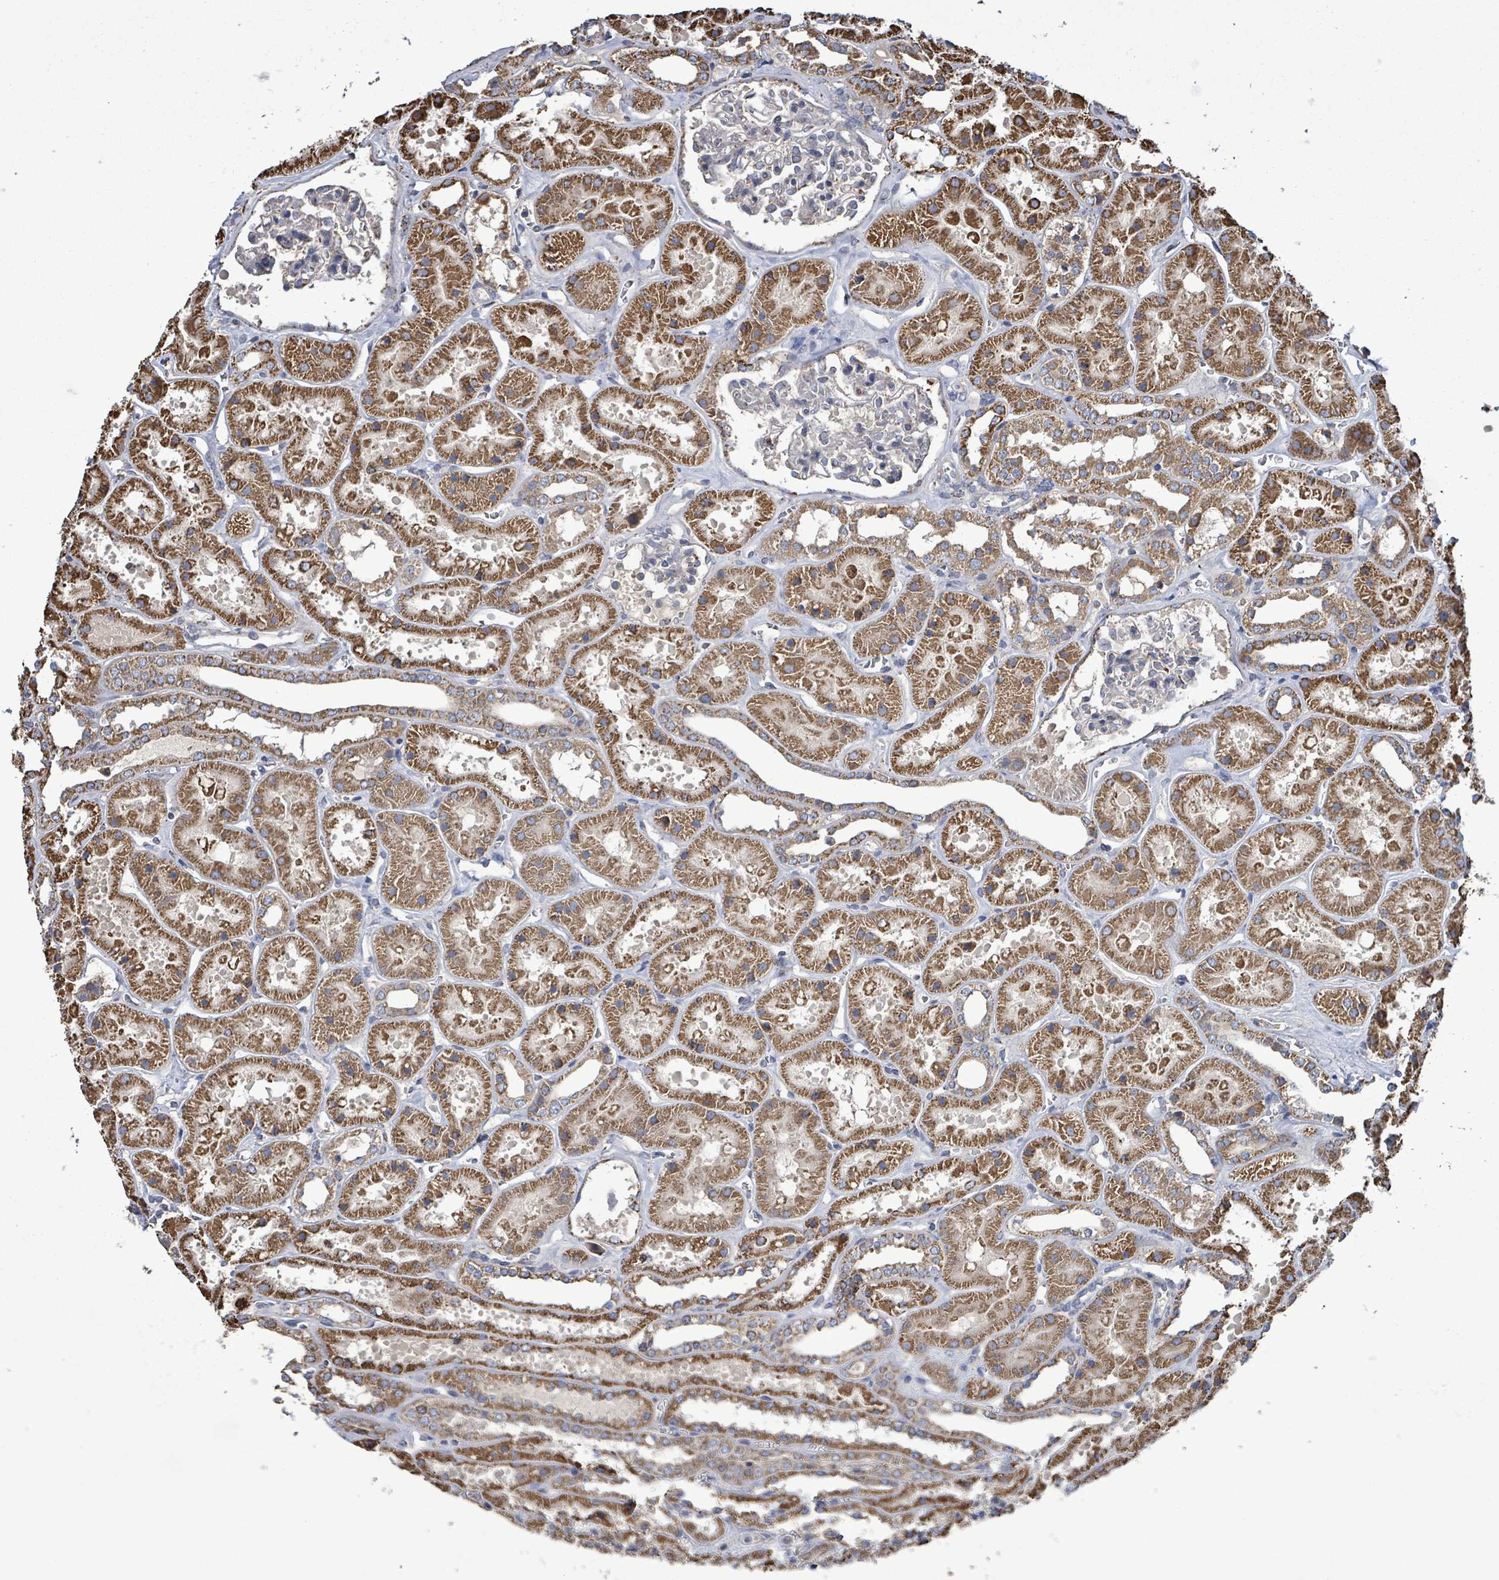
{"staining": {"intensity": "negative", "quantity": "none", "location": "none"}, "tissue": "kidney", "cell_type": "Cells in glomeruli", "image_type": "normal", "snomed": [{"axis": "morphology", "description": "Normal tissue, NOS"}, {"axis": "topography", "description": "Kidney"}], "caption": "Cells in glomeruli are negative for protein expression in unremarkable human kidney. (Stains: DAB (3,3'-diaminobenzidine) IHC with hematoxylin counter stain, Microscopy: brightfield microscopy at high magnification).", "gene": "MTMR12", "patient": {"sex": "female", "age": 41}}